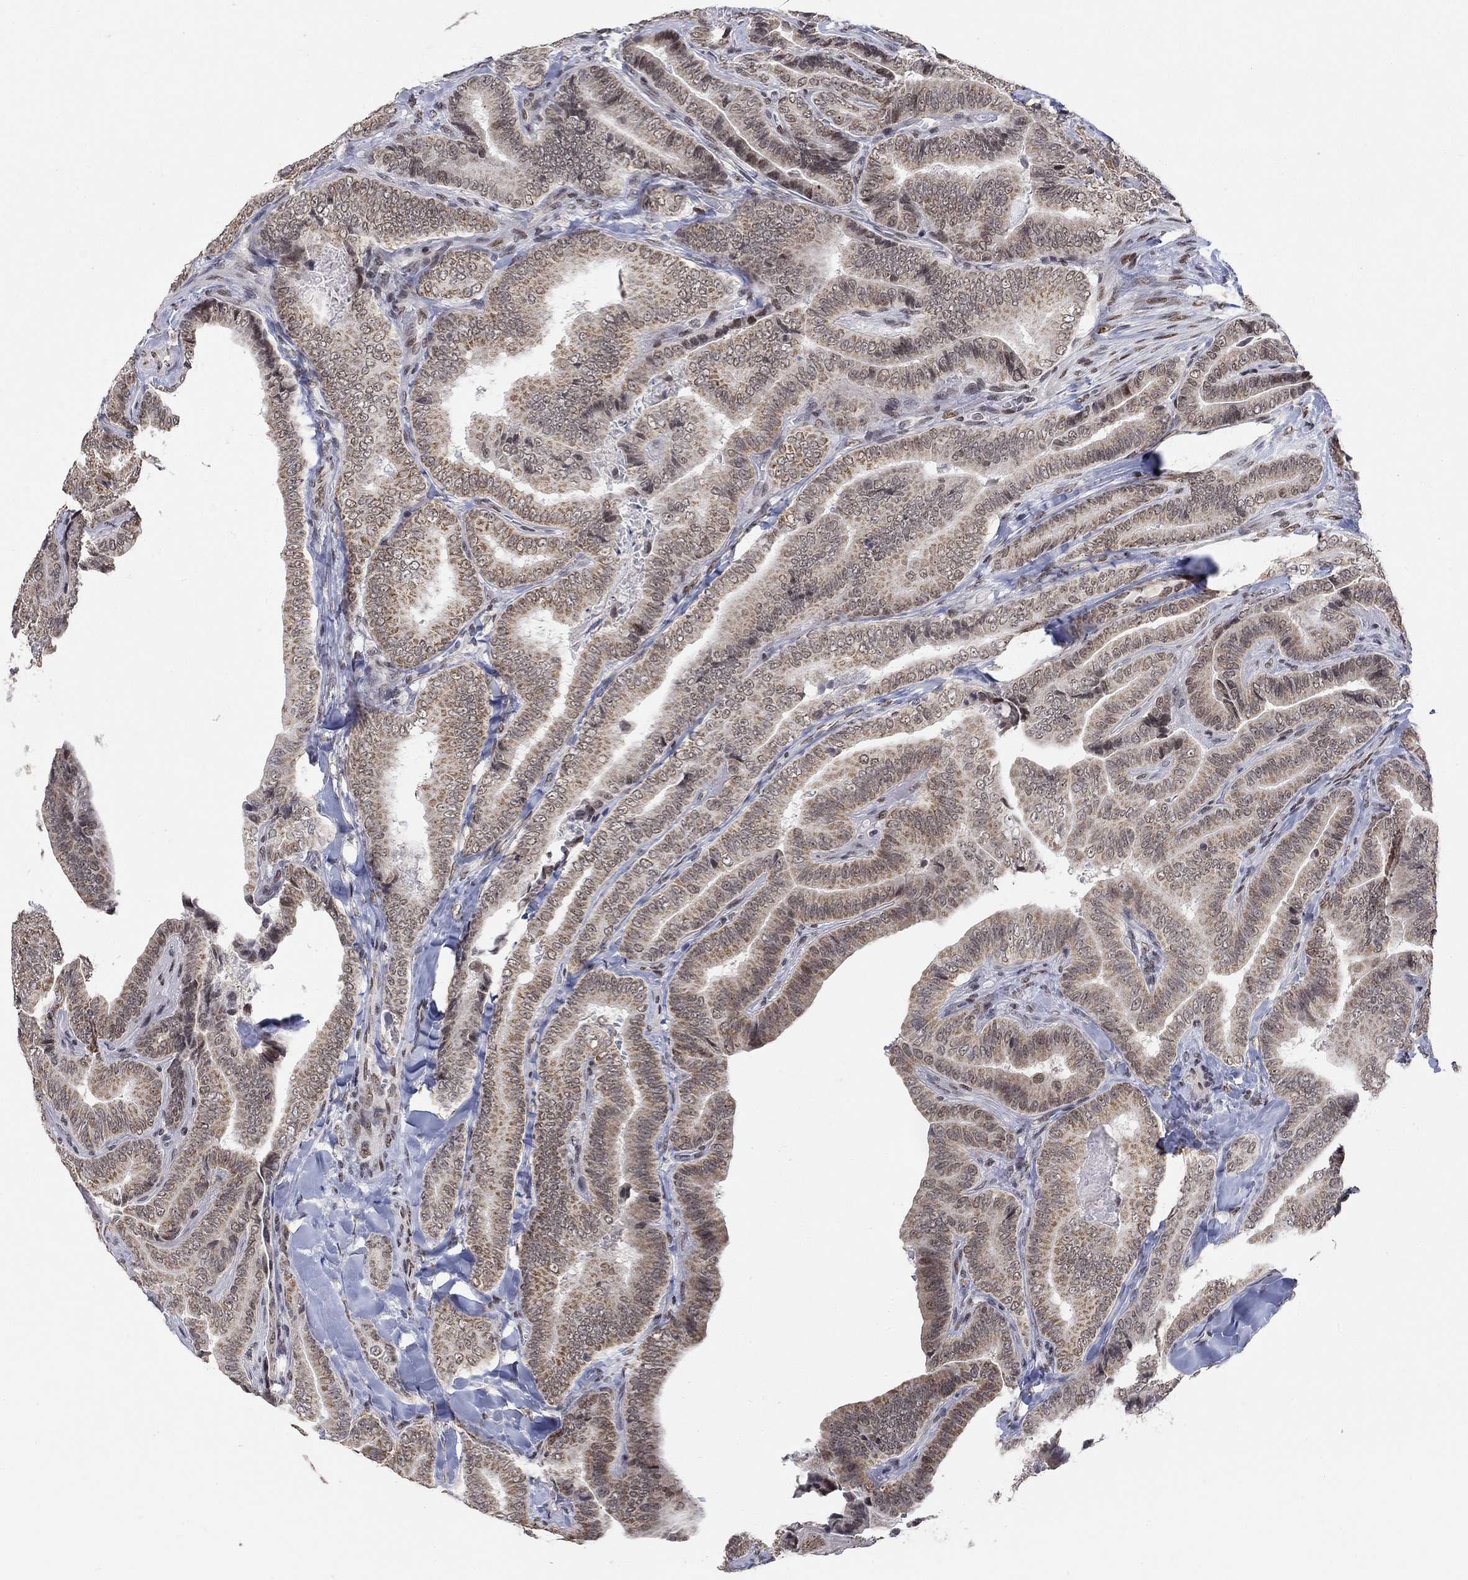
{"staining": {"intensity": "moderate", "quantity": ">75%", "location": "cytoplasmic/membranous"}, "tissue": "thyroid cancer", "cell_type": "Tumor cells", "image_type": "cancer", "snomed": [{"axis": "morphology", "description": "Papillary adenocarcinoma, NOS"}, {"axis": "topography", "description": "Thyroid gland"}], "caption": "Thyroid cancer (papillary adenocarcinoma) tissue demonstrates moderate cytoplasmic/membranous positivity in about >75% of tumor cells (DAB = brown stain, brightfield microscopy at high magnification).", "gene": "KLF12", "patient": {"sex": "male", "age": 61}}